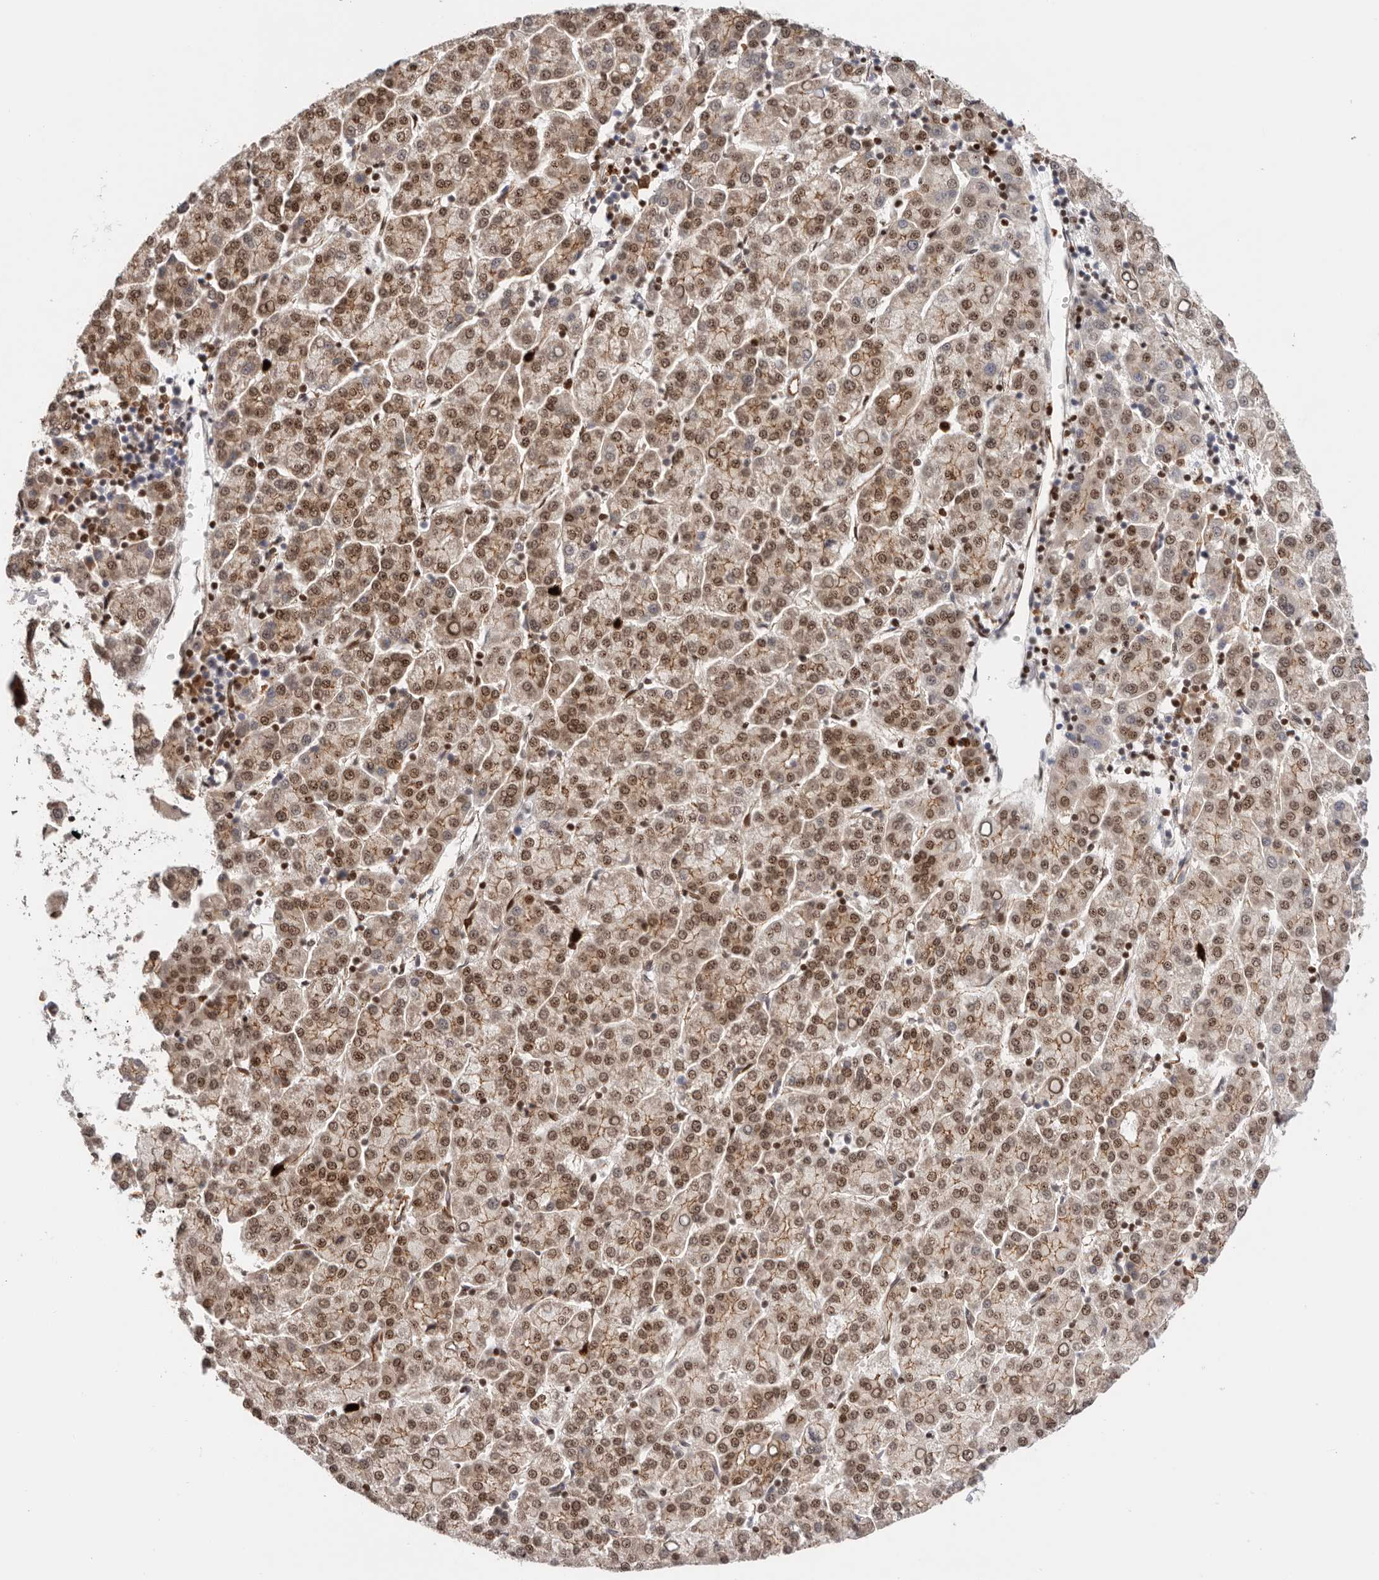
{"staining": {"intensity": "moderate", "quantity": ">75%", "location": "cytoplasmic/membranous,nuclear"}, "tissue": "liver cancer", "cell_type": "Tumor cells", "image_type": "cancer", "snomed": [{"axis": "morphology", "description": "Carcinoma, Hepatocellular, NOS"}, {"axis": "topography", "description": "Liver"}], "caption": "A histopathology image showing moderate cytoplasmic/membranous and nuclear staining in about >75% of tumor cells in liver cancer (hepatocellular carcinoma), as visualized by brown immunohistochemical staining.", "gene": "AFDN", "patient": {"sex": "female", "age": 58}}